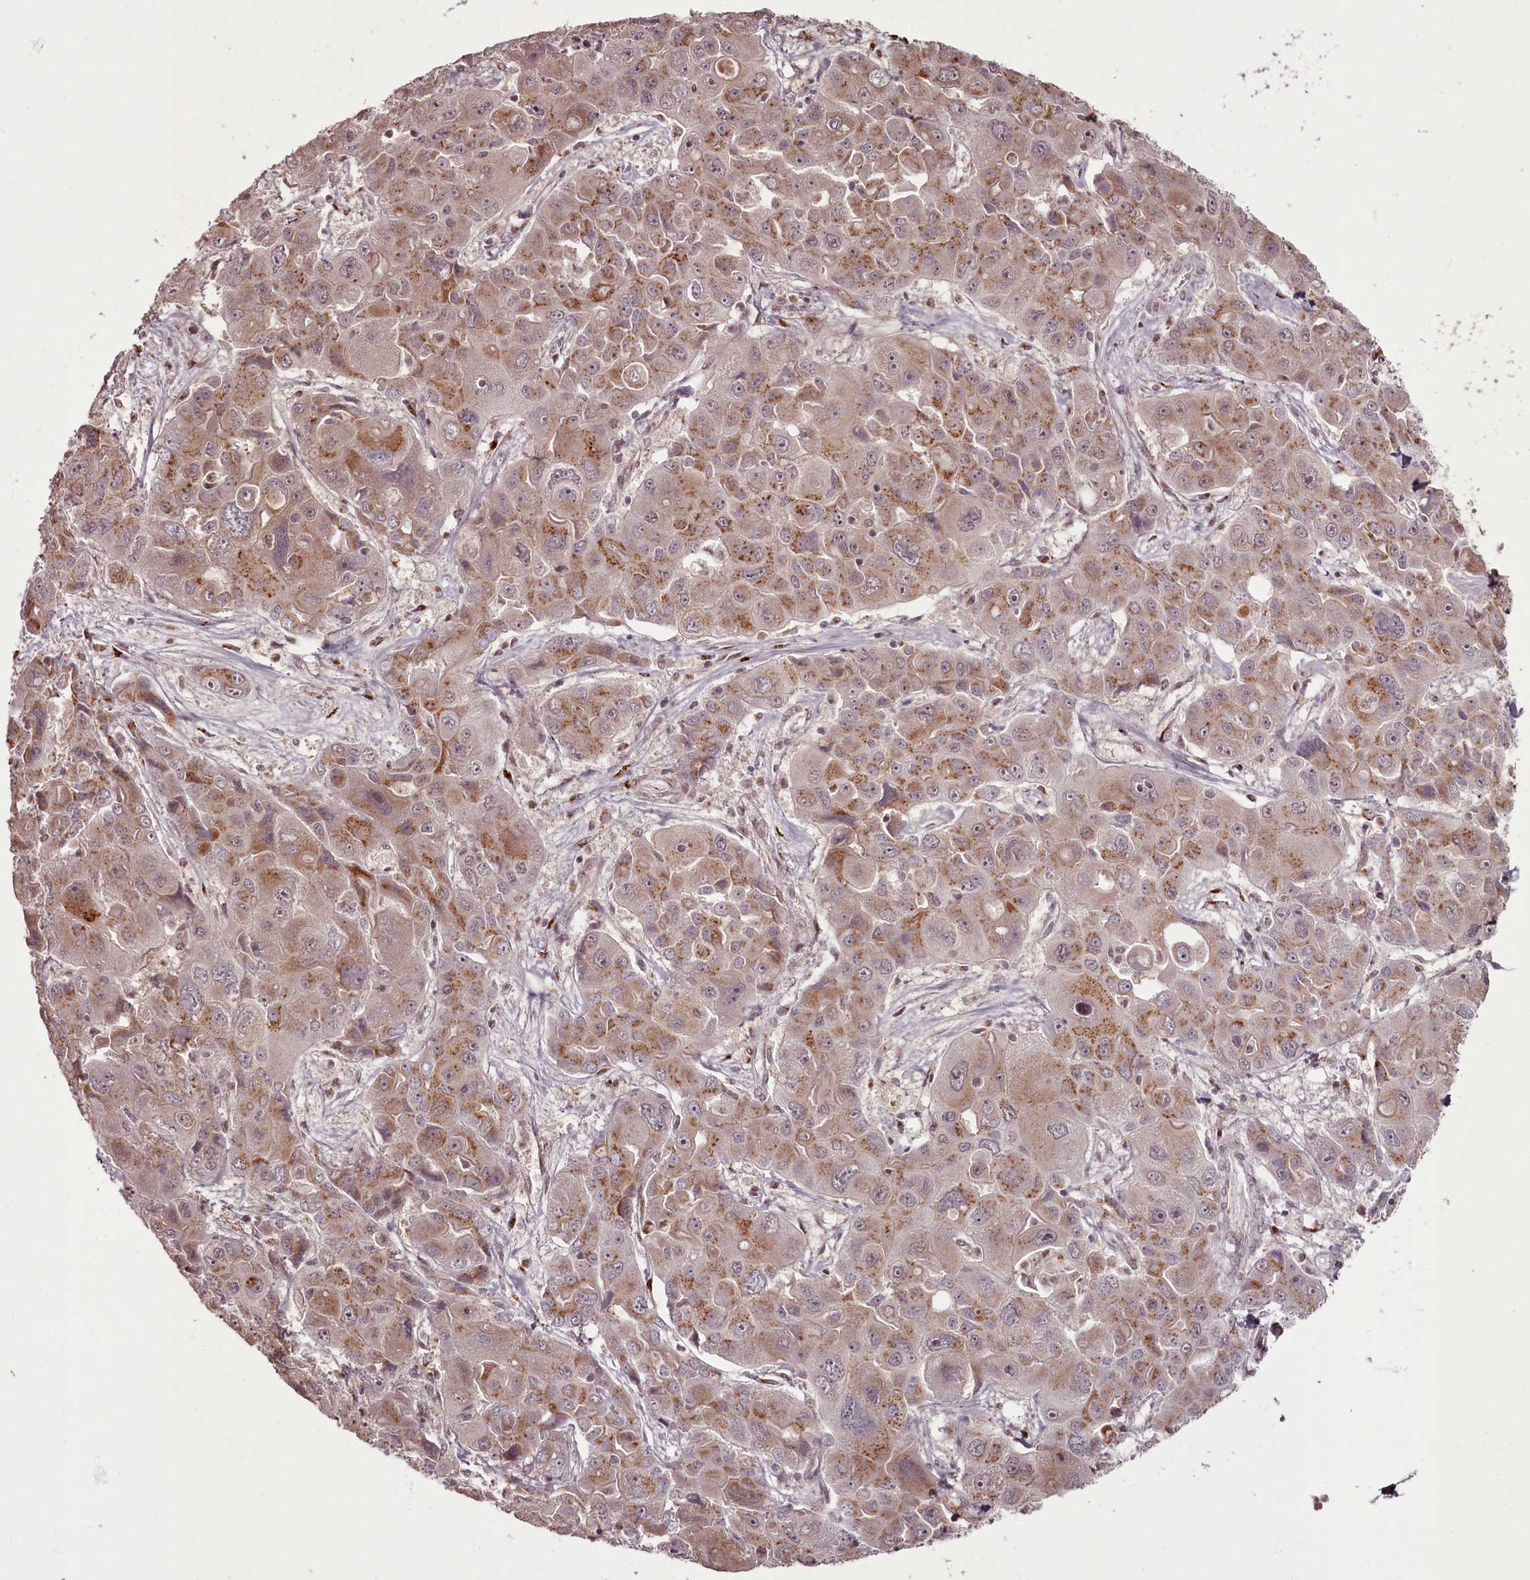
{"staining": {"intensity": "moderate", "quantity": "25%-75%", "location": "cytoplasmic/membranous"}, "tissue": "liver cancer", "cell_type": "Tumor cells", "image_type": "cancer", "snomed": [{"axis": "morphology", "description": "Cholangiocarcinoma"}, {"axis": "topography", "description": "Liver"}], "caption": "Liver cancer (cholangiocarcinoma) stained for a protein shows moderate cytoplasmic/membranous positivity in tumor cells. The protein is stained brown, and the nuclei are stained in blue (DAB IHC with brightfield microscopy, high magnification).", "gene": "CEP83", "patient": {"sex": "male", "age": 67}}